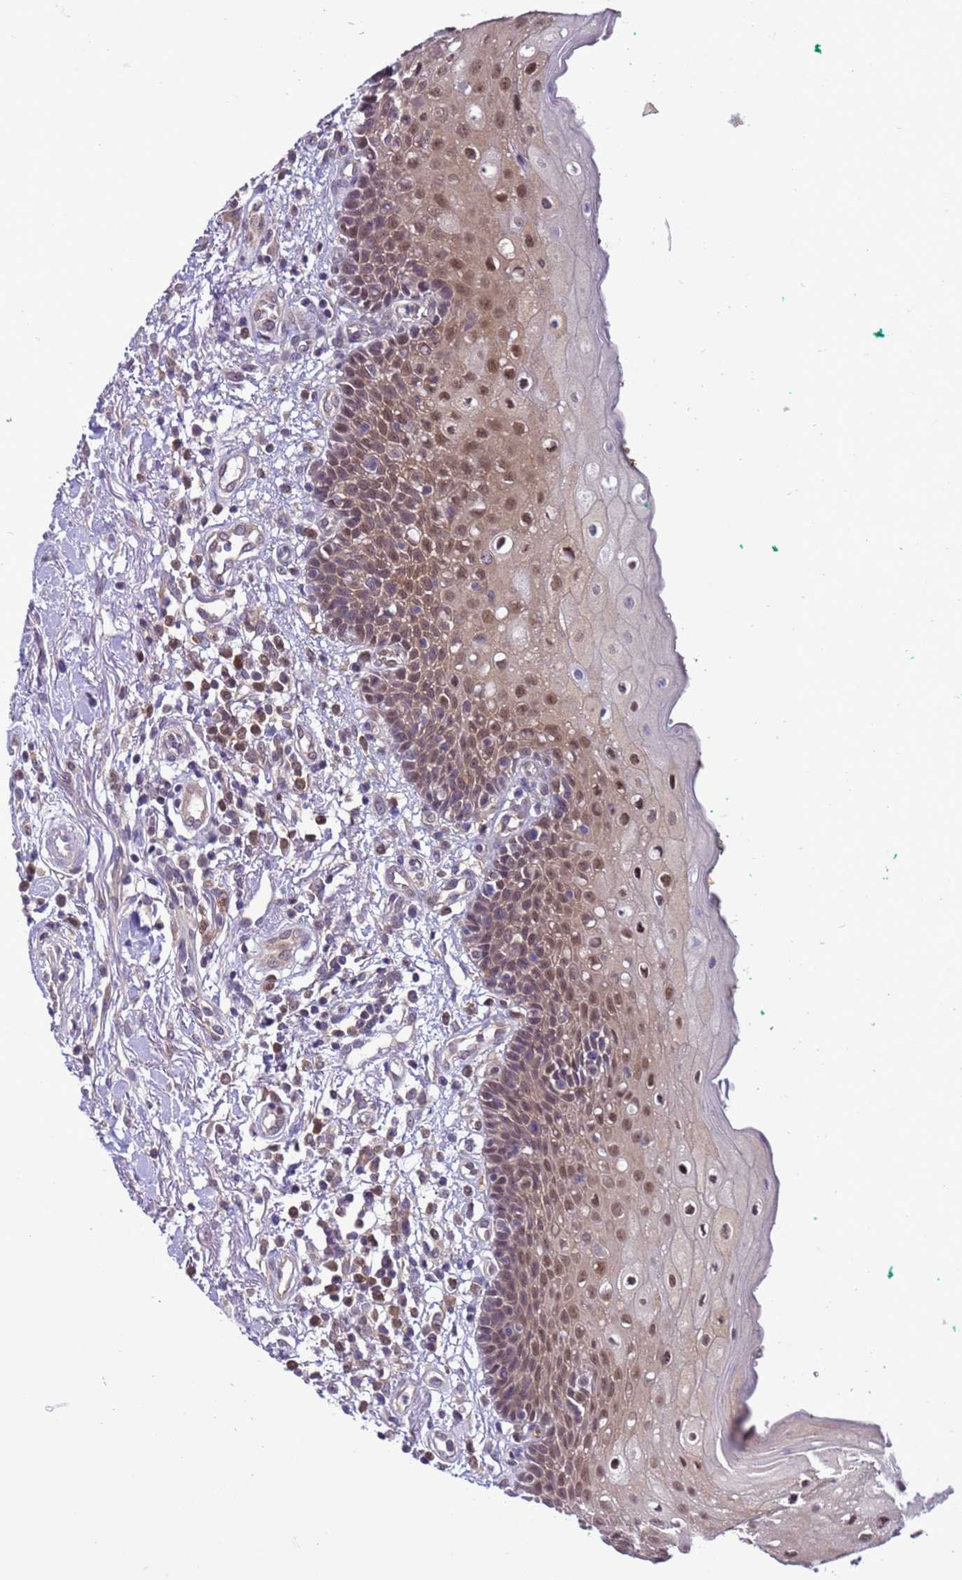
{"staining": {"intensity": "moderate", "quantity": "25%-75%", "location": "cytoplasmic/membranous,nuclear"}, "tissue": "oral mucosa", "cell_type": "Squamous epithelial cells", "image_type": "normal", "snomed": [{"axis": "morphology", "description": "Normal tissue, NOS"}, {"axis": "morphology", "description": "Squamous cell carcinoma, NOS"}, {"axis": "topography", "description": "Oral tissue"}, {"axis": "topography", "description": "Tounge, NOS"}, {"axis": "topography", "description": "Head-Neck"}], "caption": "Immunohistochemical staining of normal oral mucosa demonstrates medium levels of moderate cytoplasmic/membranous,nuclear staining in approximately 25%-75% of squamous epithelial cells. The staining was performed using DAB to visualize the protein expression in brown, while the nuclei were stained in blue with hematoxylin (Magnification: 20x).", "gene": "DDI2", "patient": {"sex": "male", "age": 79}}